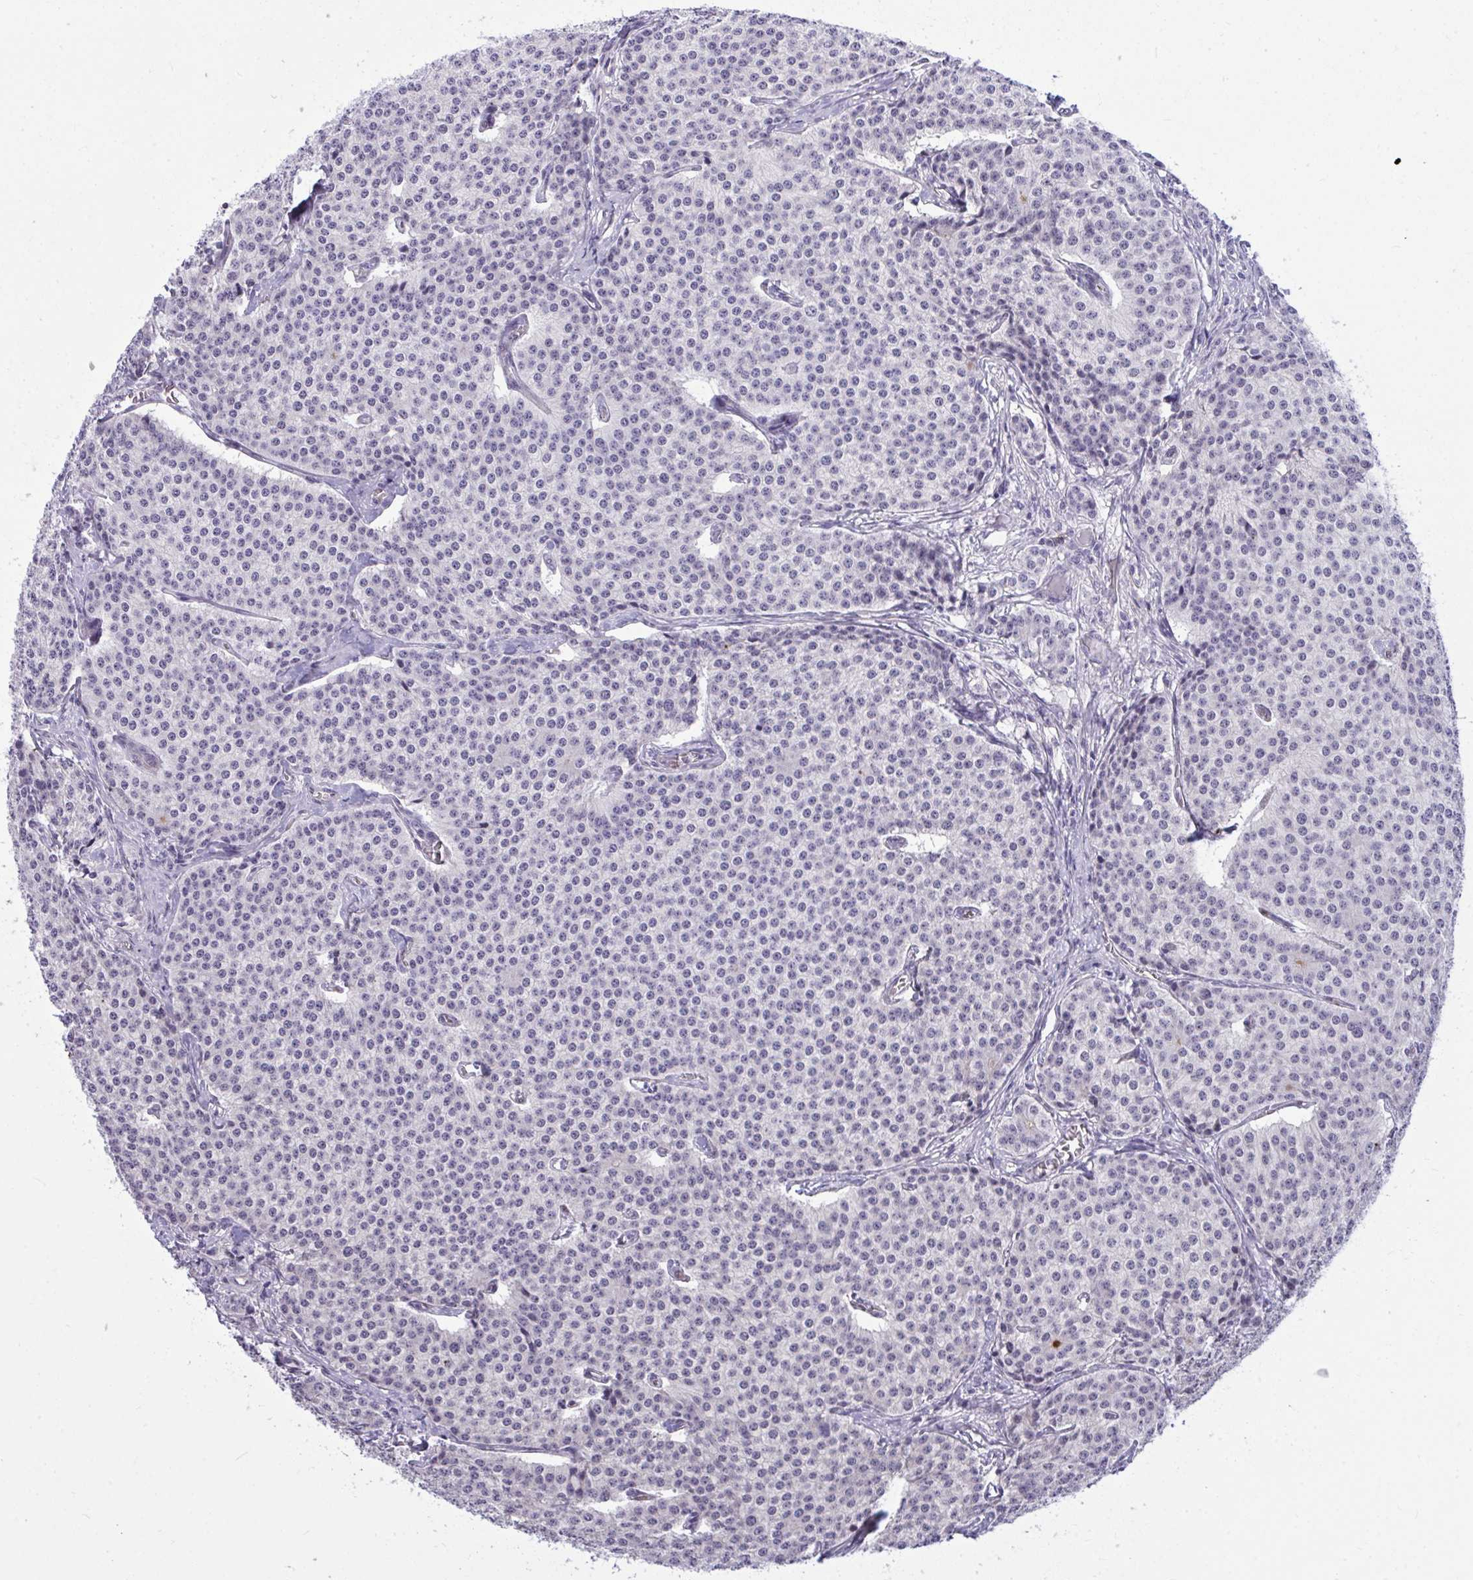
{"staining": {"intensity": "negative", "quantity": "none", "location": "none"}, "tissue": "carcinoid", "cell_type": "Tumor cells", "image_type": "cancer", "snomed": [{"axis": "morphology", "description": "Carcinoid, malignant, NOS"}, {"axis": "topography", "description": "Small intestine"}], "caption": "An immunohistochemistry (IHC) histopathology image of malignant carcinoid is shown. There is no staining in tumor cells of malignant carcinoid.", "gene": "HMBOX1", "patient": {"sex": "female", "age": 64}}